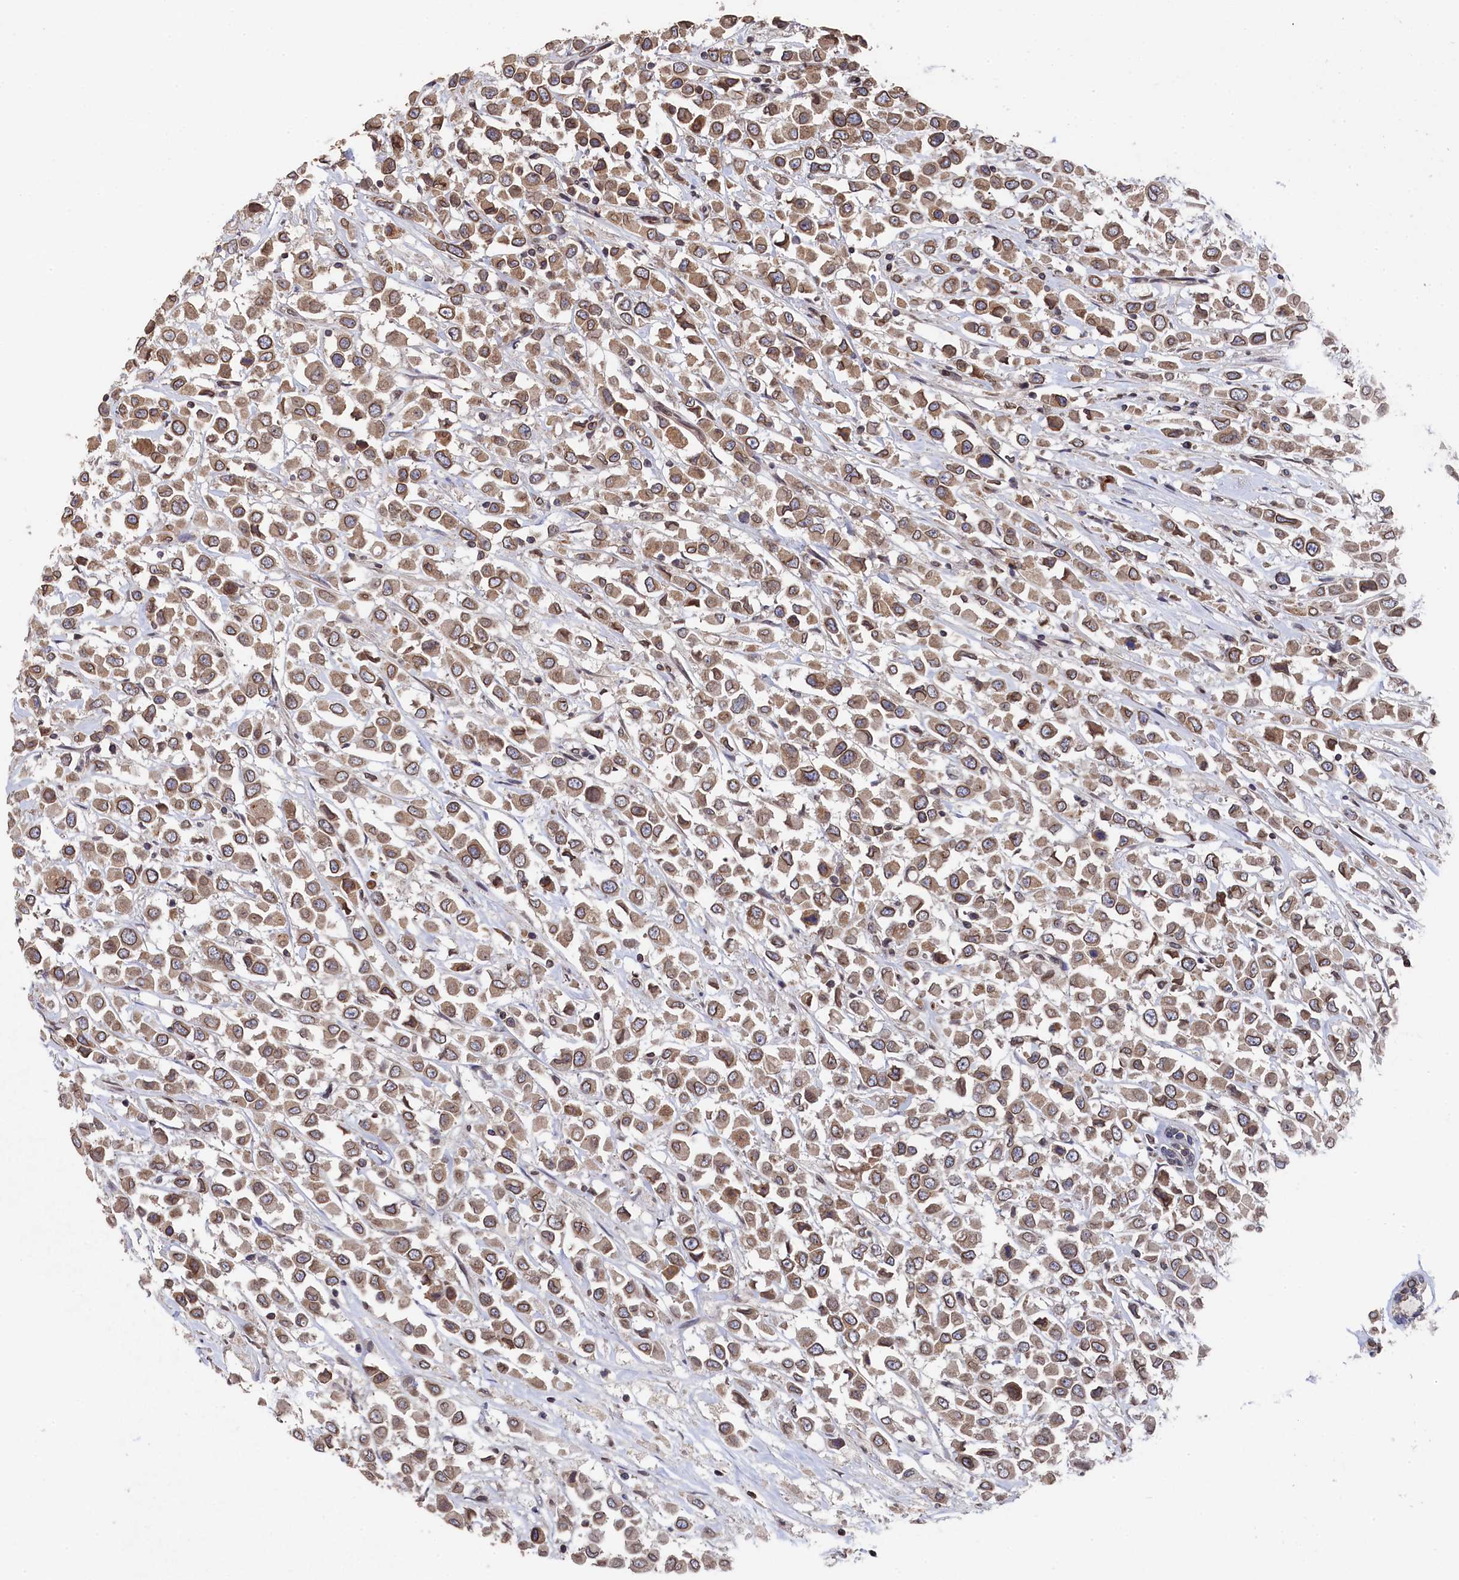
{"staining": {"intensity": "moderate", "quantity": ">75%", "location": "cytoplasmic/membranous,nuclear"}, "tissue": "breast cancer", "cell_type": "Tumor cells", "image_type": "cancer", "snomed": [{"axis": "morphology", "description": "Duct carcinoma"}, {"axis": "topography", "description": "Breast"}], "caption": "Breast cancer stained with immunohistochemistry reveals moderate cytoplasmic/membranous and nuclear expression in about >75% of tumor cells. (brown staining indicates protein expression, while blue staining denotes nuclei).", "gene": "ANKEF1", "patient": {"sex": "female", "age": 61}}